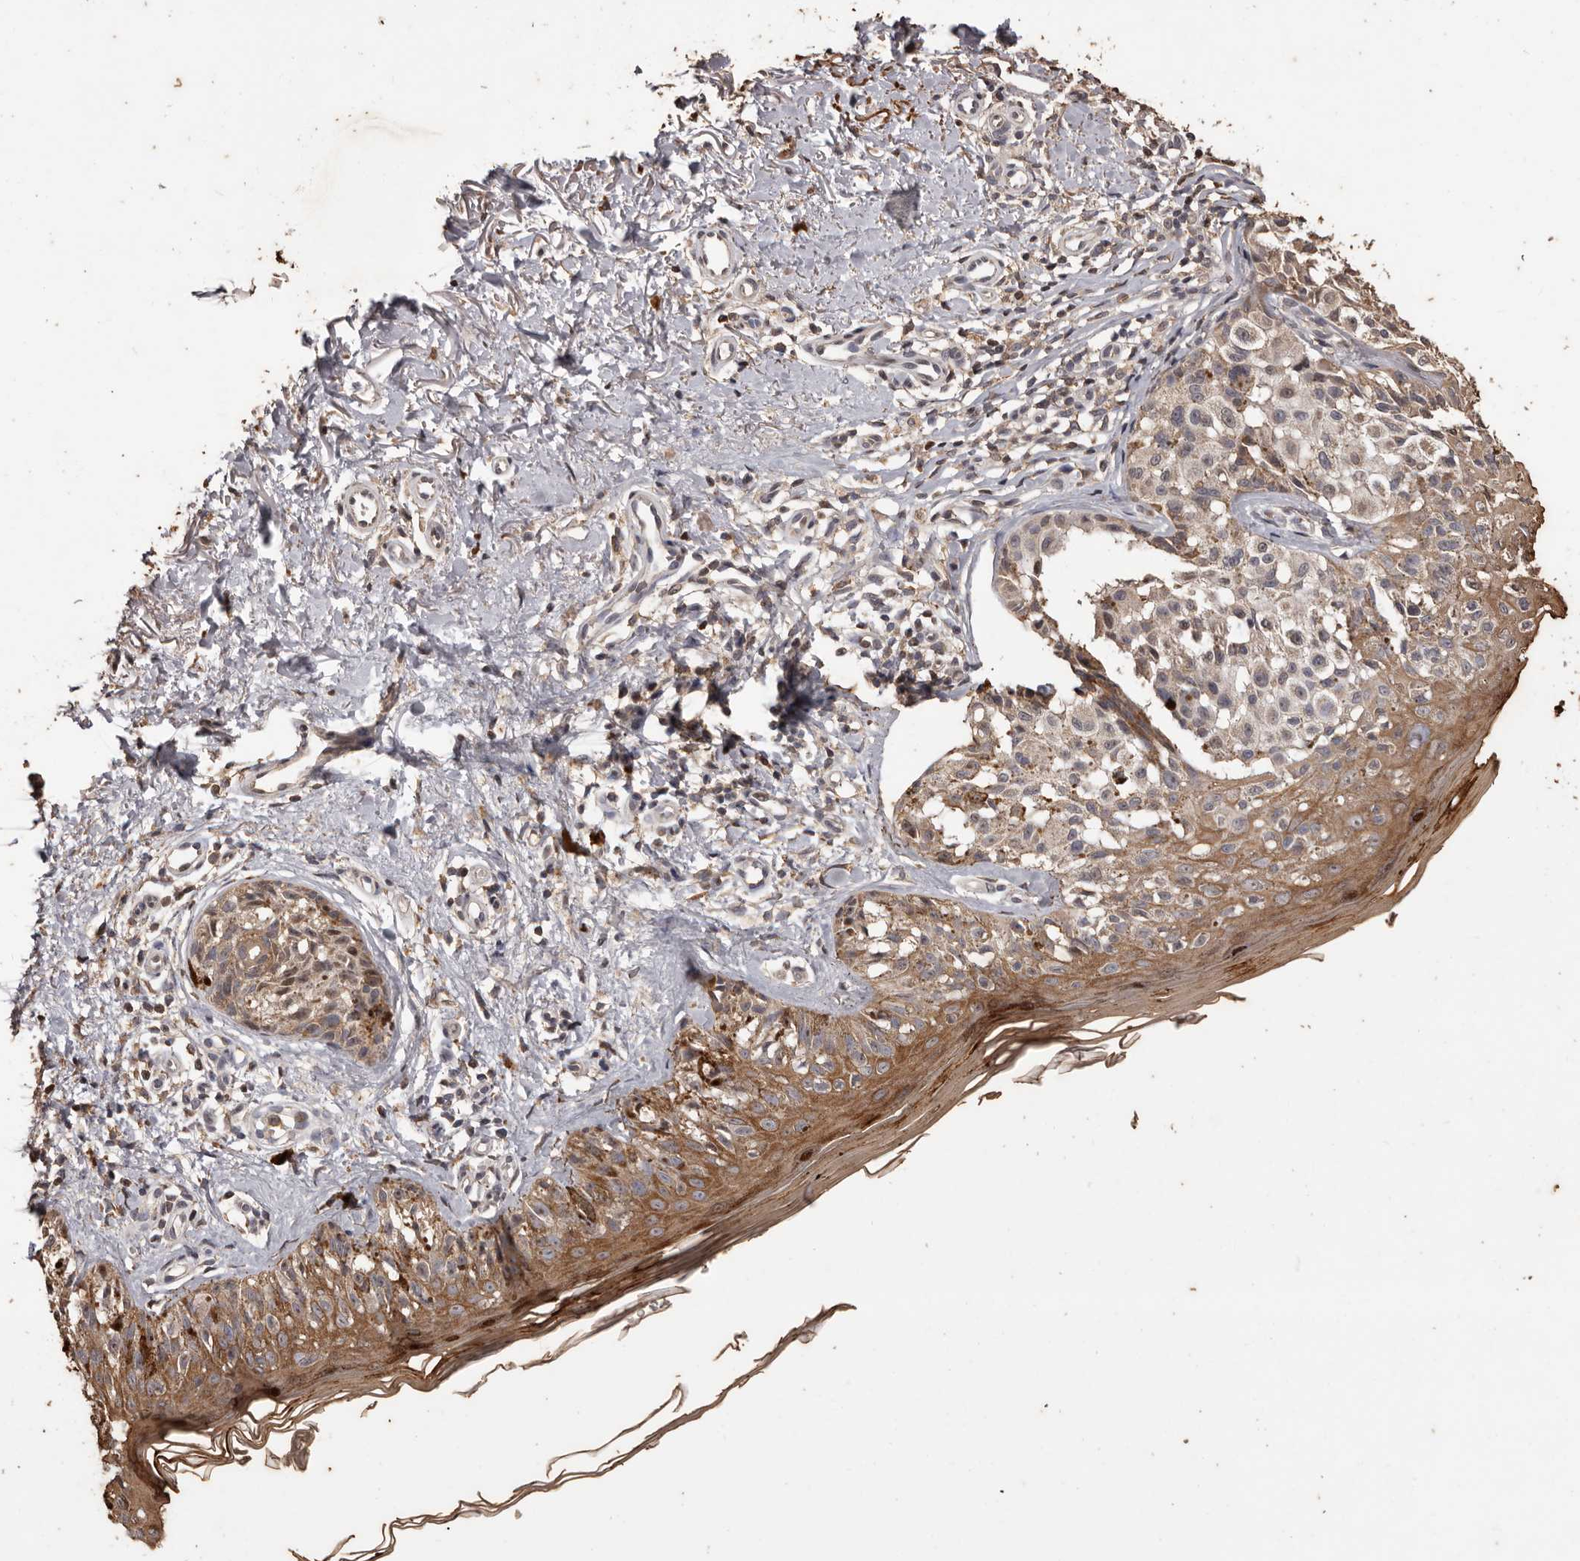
{"staining": {"intensity": "weak", "quantity": "25%-75%", "location": "cytoplasmic/membranous"}, "tissue": "melanoma", "cell_type": "Tumor cells", "image_type": "cancer", "snomed": [{"axis": "morphology", "description": "Malignant melanoma, NOS"}, {"axis": "topography", "description": "Skin"}], "caption": "Malignant melanoma was stained to show a protein in brown. There is low levels of weak cytoplasmic/membranous positivity in approximately 25%-75% of tumor cells. The staining is performed using DAB brown chromogen to label protein expression. The nuclei are counter-stained blue using hematoxylin.", "gene": "NAV1", "patient": {"sex": "female", "age": 50}}